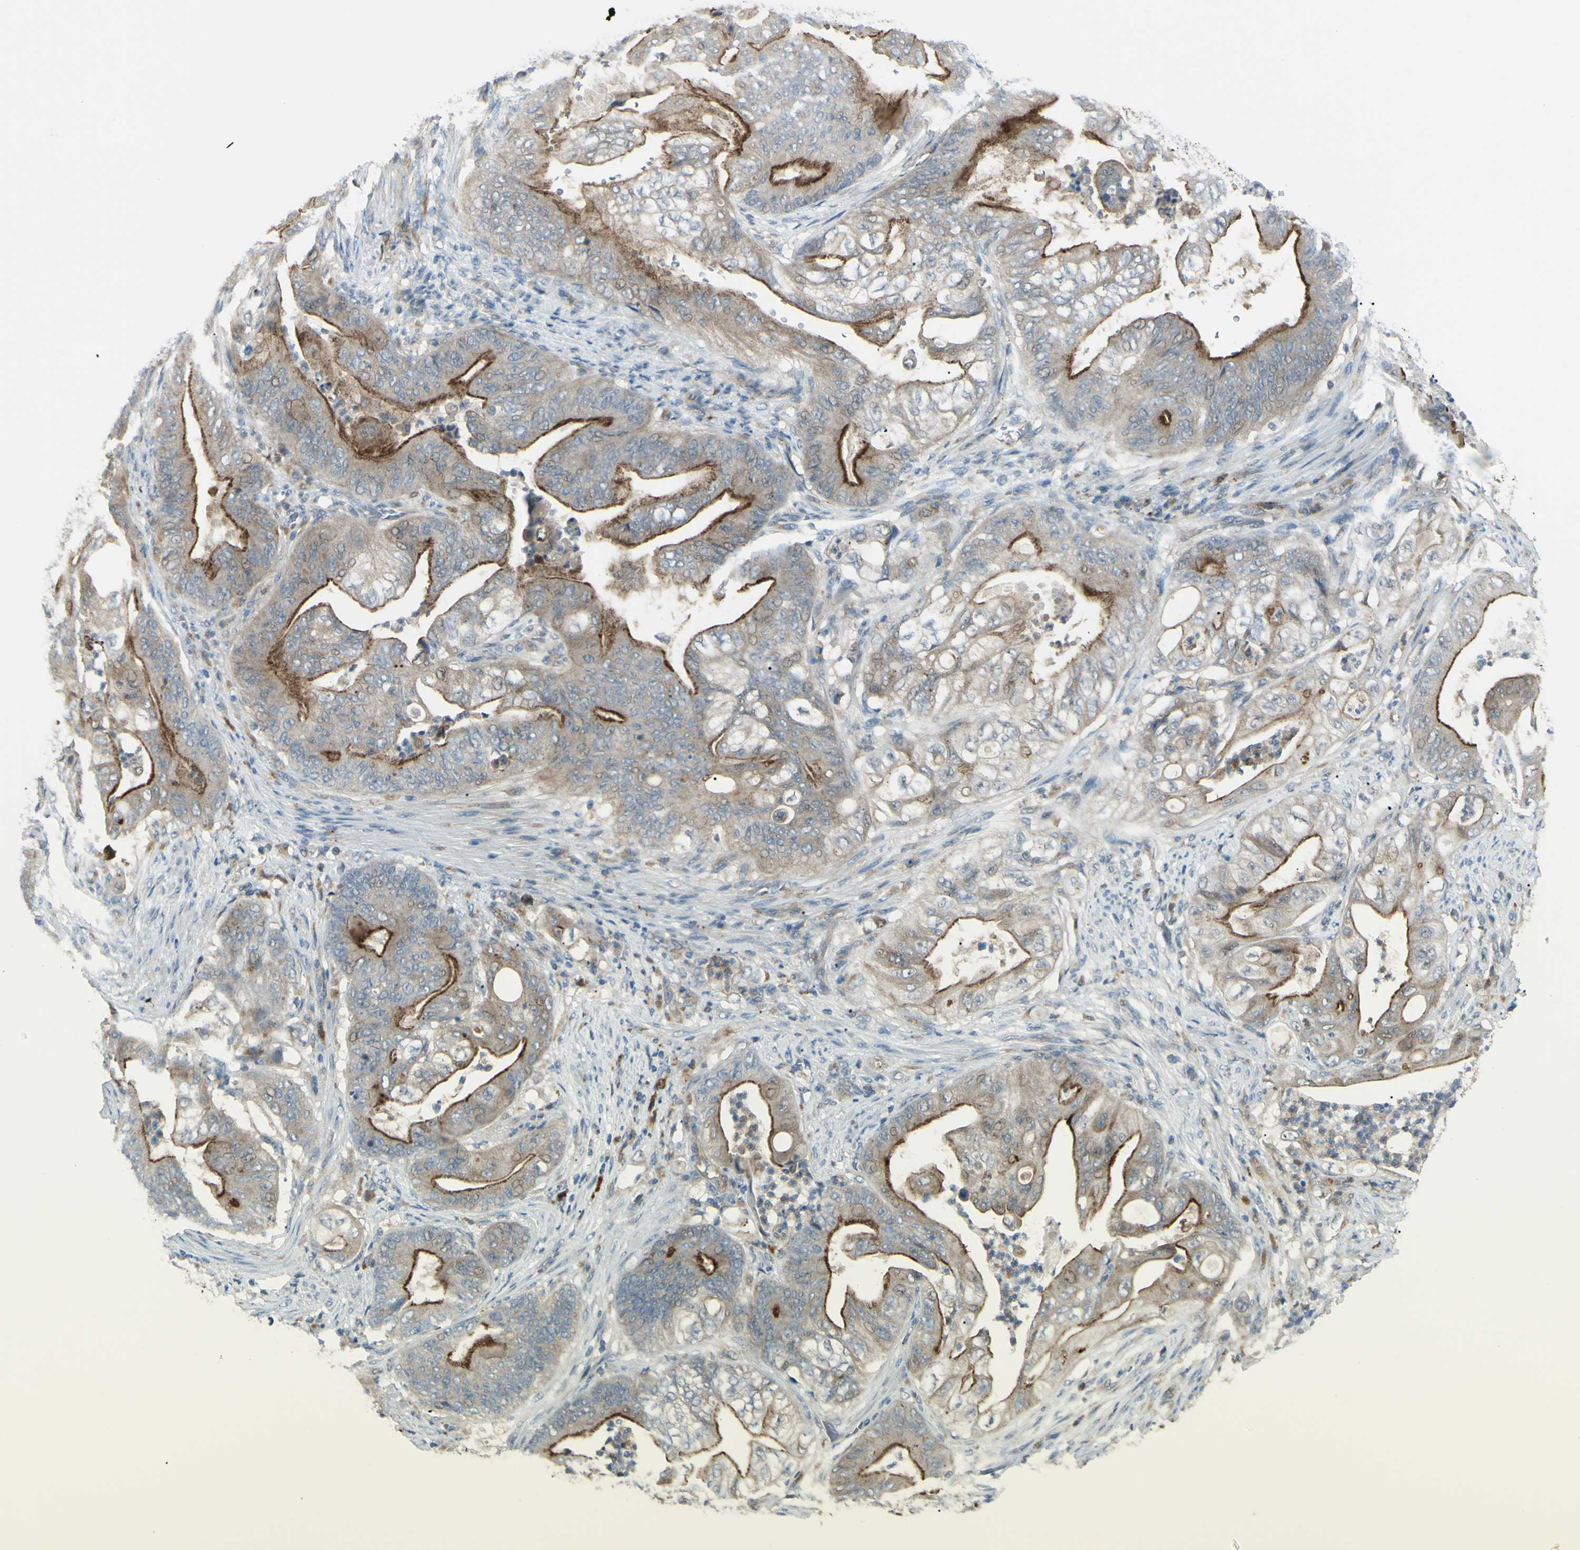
{"staining": {"intensity": "moderate", "quantity": "25%-75%", "location": "cytoplasmic/membranous"}, "tissue": "stomach cancer", "cell_type": "Tumor cells", "image_type": "cancer", "snomed": [{"axis": "morphology", "description": "Adenocarcinoma, NOS"}, {"axis": "topography", "description": "Stomach"}], "caption": "Stomach cancer tissue reveals moderate cytoplasmic/membranous positivity in approximately 25%-75% of tumor cells, visualized by immunohistochemistry. (DAB IHC with brightfield microscopy, high magnification).", "gene": "LMTK2", "patient": {"sex": "female", "age": 73}}